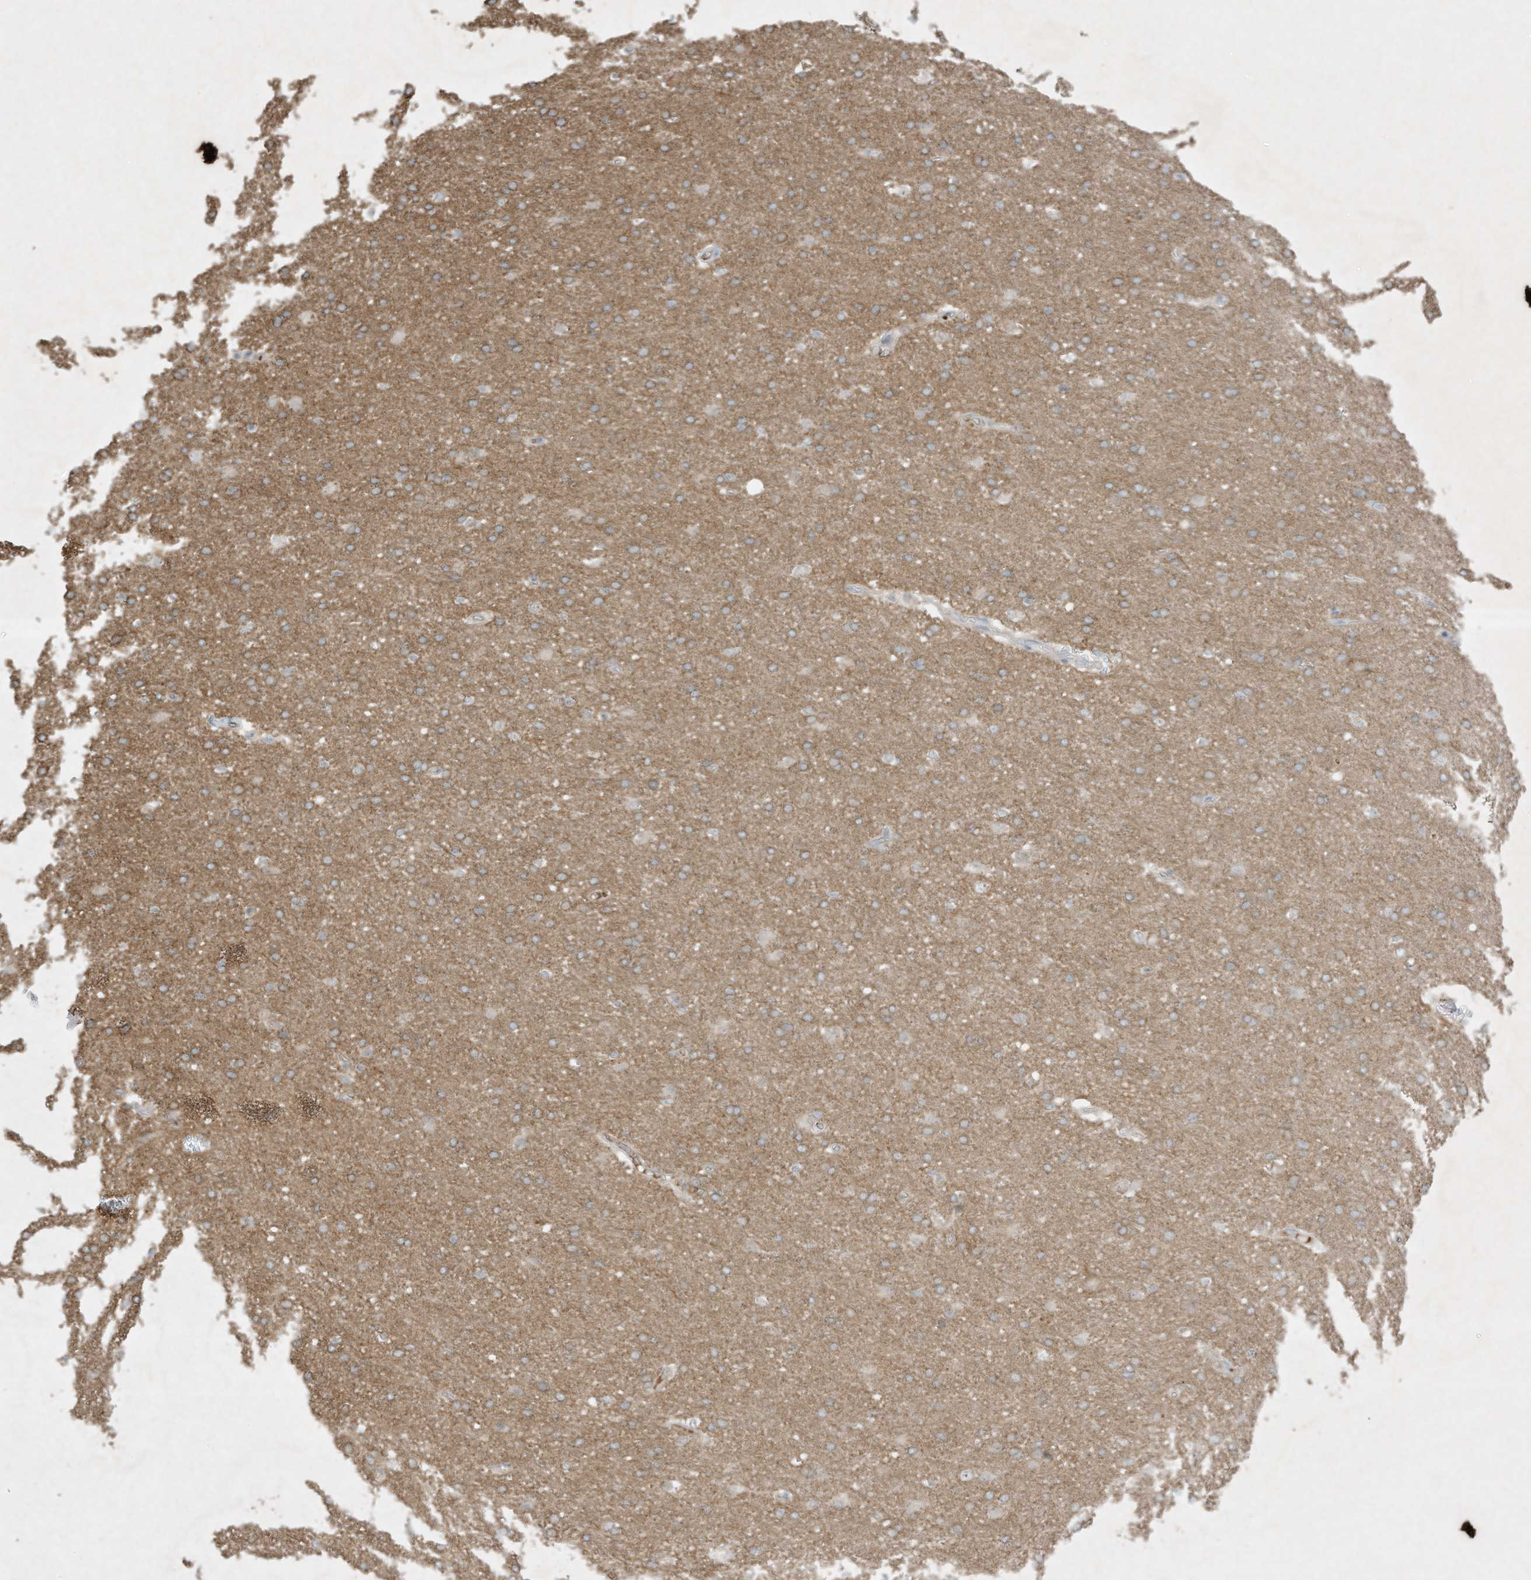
{"staining": {"intensity": "negative", "quantity": "none", "location": "none"}, "tissue": "cerebral cortex", "cell_type": "Endothelial cells", "image_type": "normal", "snomed": [{"axis": "morphology", "description": "Normal tissue, NOS"}, {"axis": "topography", "description": "Cerebral cortex"}], "caption": "Immunohistochemistry (IHC) micrograph of benign human cerebral cortex stained for a protein (brown), which exhibits no expression in endothelial cells.", "gene": "FETUB", "patient": {"sex": "male", "age": 62}}